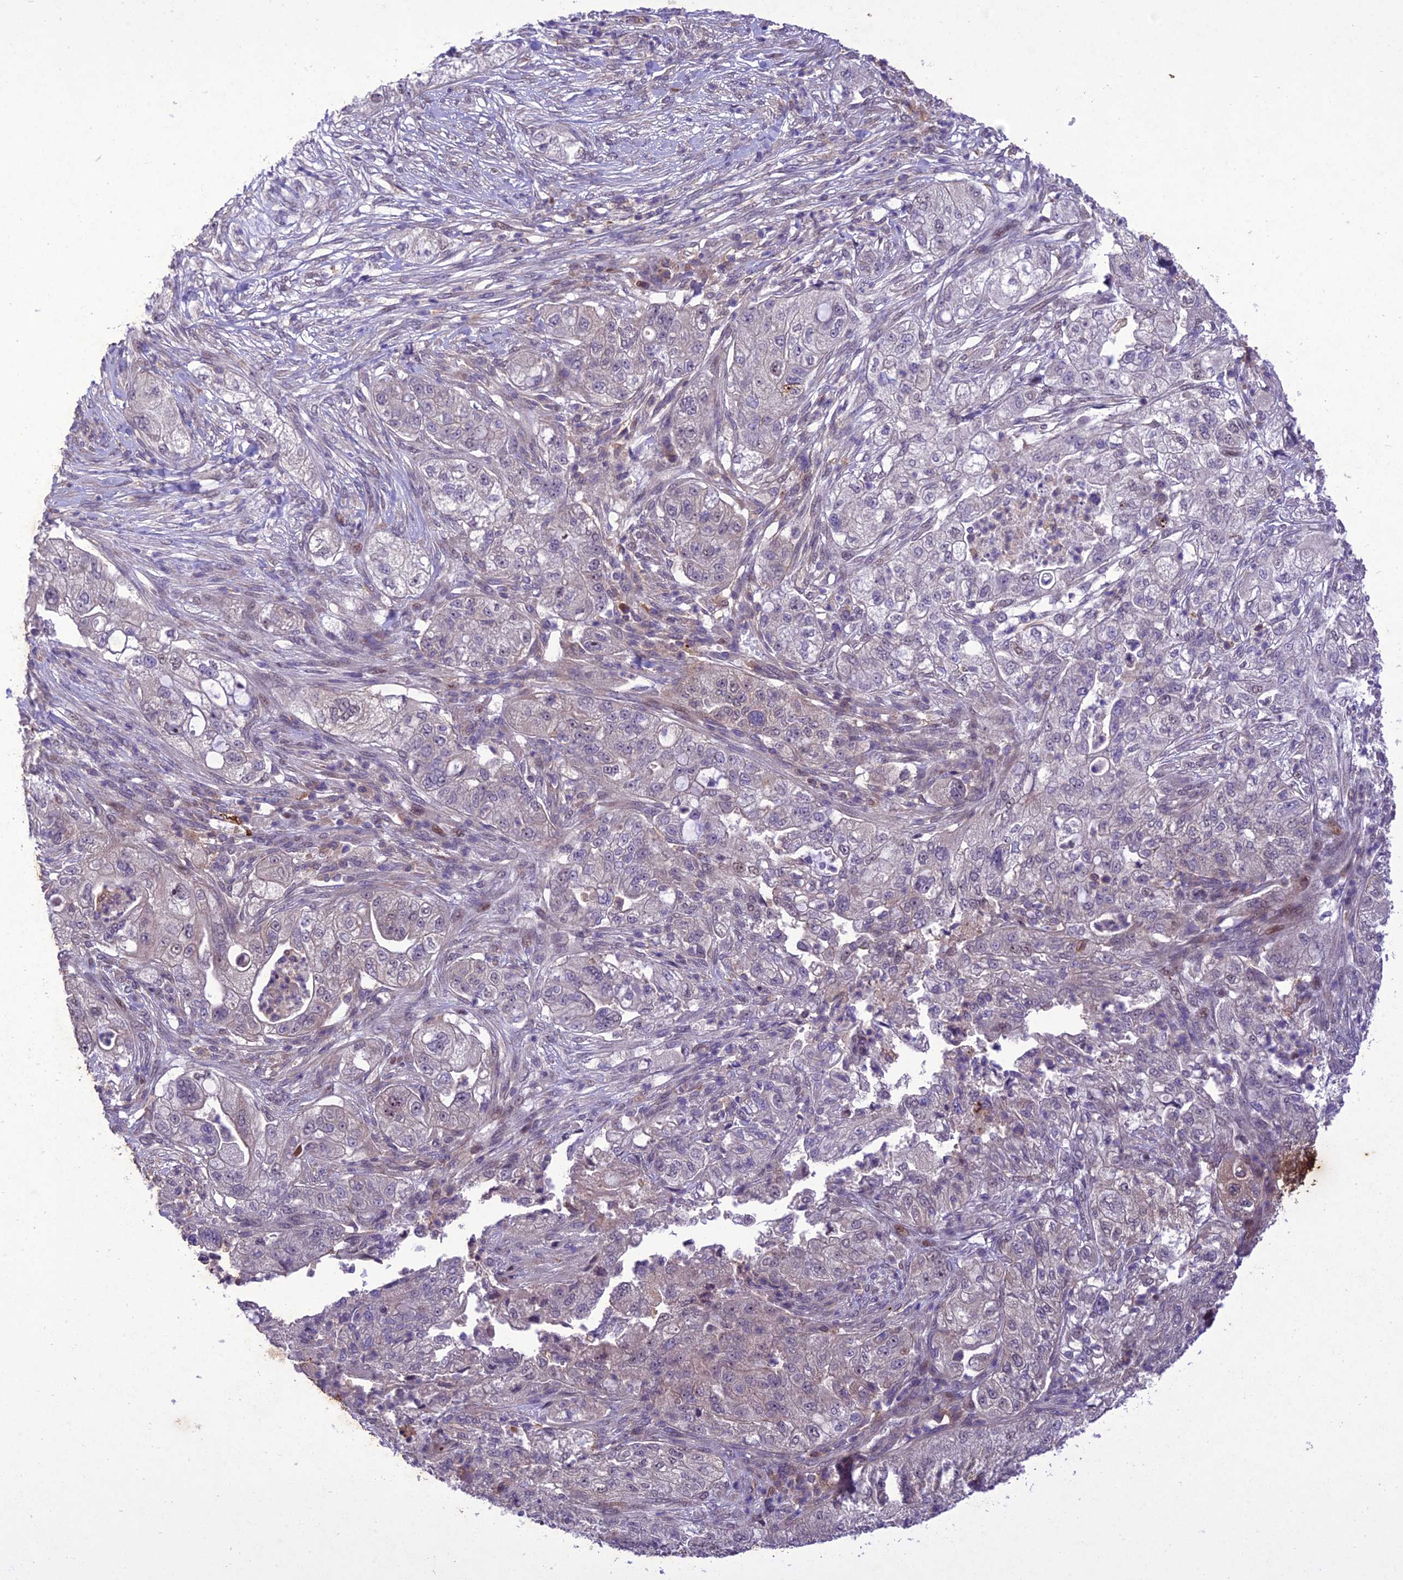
{"staining": {"intensity": "negative", "quantity": "none", "location": "none"}, "tissue": "pancreatic cancer", "cell_type": "Tumor cells", "image_type": "cancer", "snomed": [{"axis": "morphology", "description": "Adenocarcinoma, NOS"}, {"axis": "topography", "description": "Pancreas"}], "caption": "High magnification brightfield microscopy of adenocarcinoma (pancreatic) stained with DAB (brown) and counterstained with hematoxylin (blue): tumor cells show no significant expression. Nuclei are stained in blue.", "gene": "ANKRD52", "patient": {"sex": "female", "age": 78}}